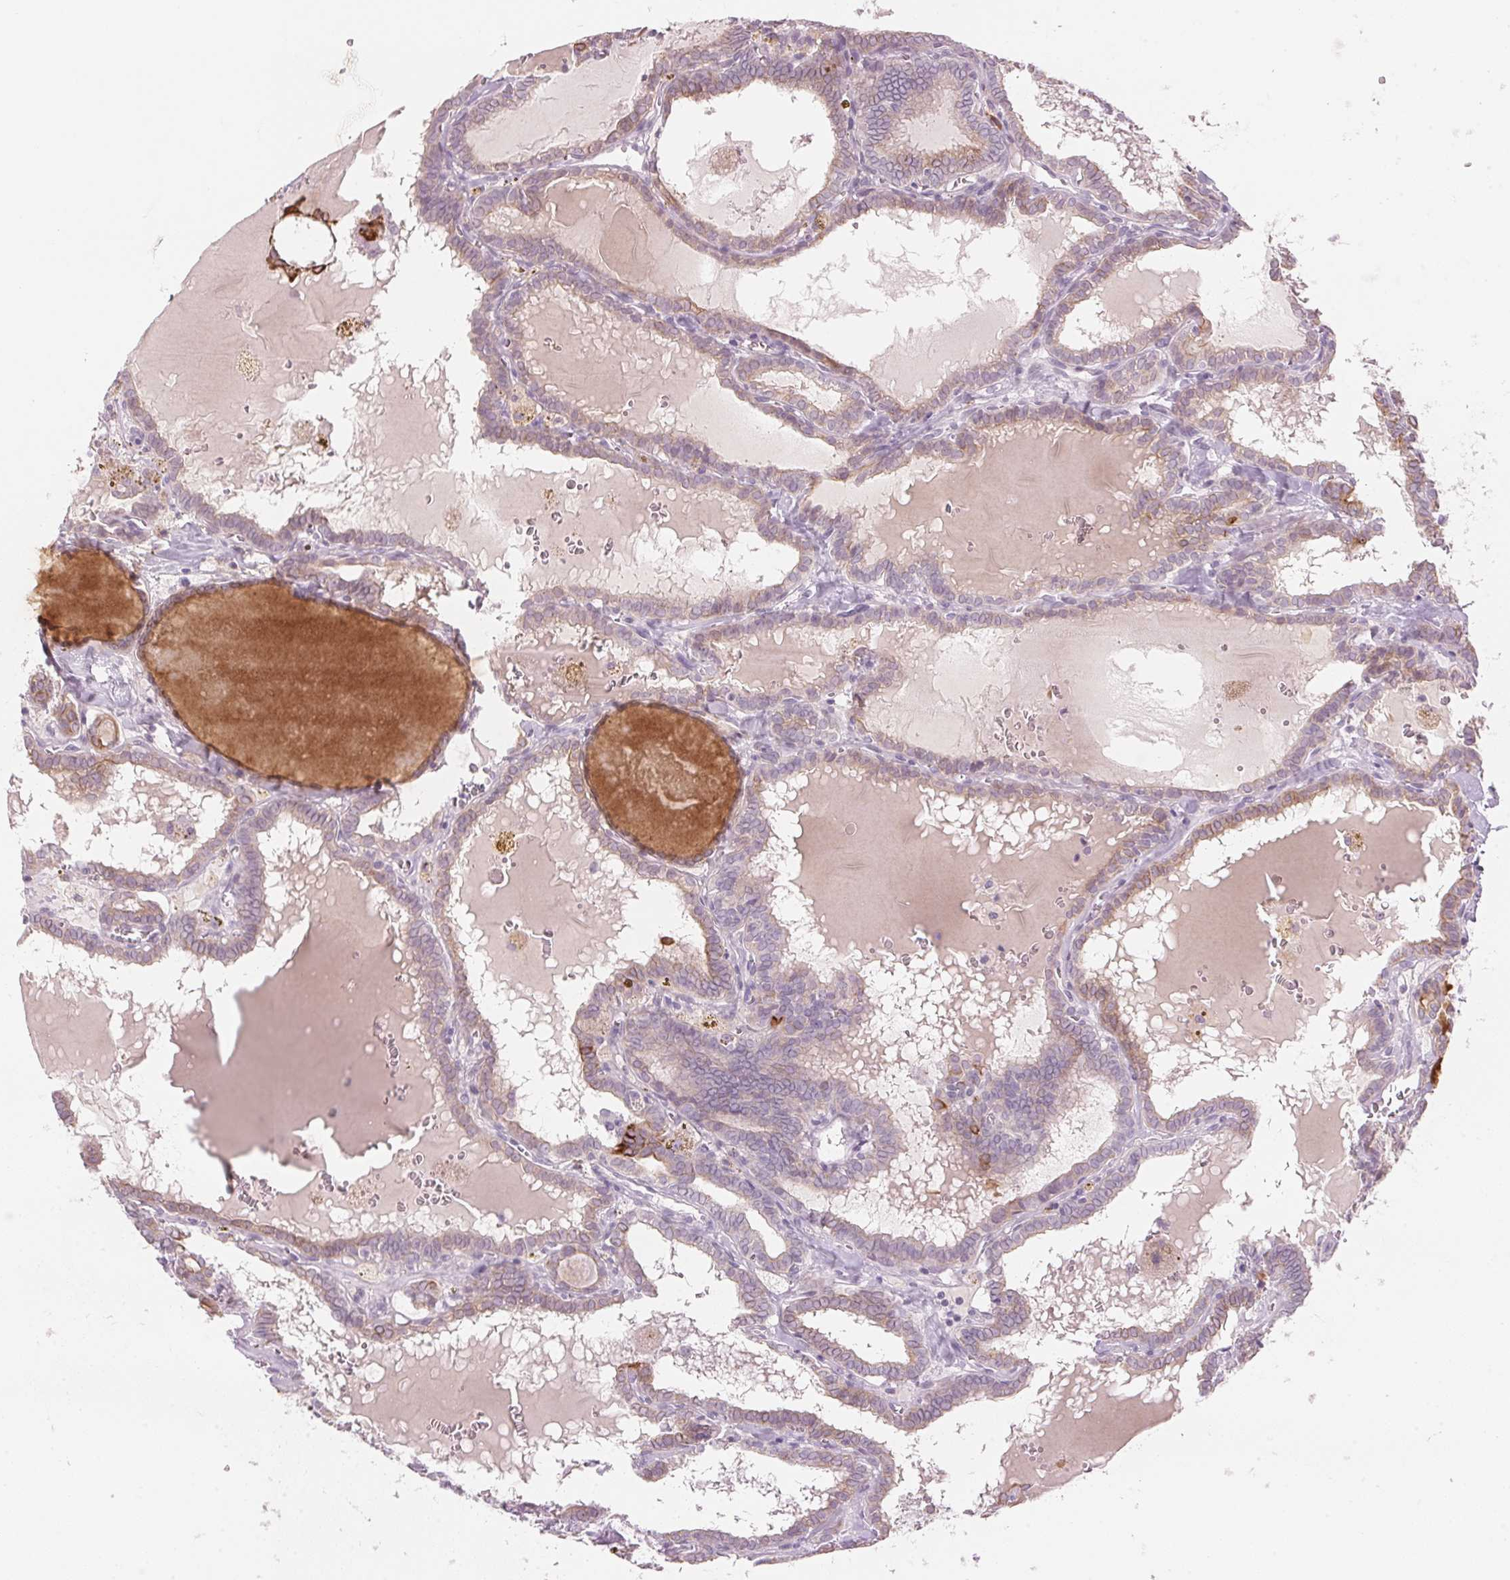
{"staining": {"intensity": "moderate", "quantity": "<25%", "location": "cytoplasmic/membranous"}, "tissue": "thyroid cancer", "cell_type": "Tumor cells", "image_type": "cancer", "snomed": [{"axis": "morphology", "description": "Papillary adenocarcinoma, NOS"}, {"axis": "topography", "description": "Thyroid gland"}], "caption": "Human papillary adenocarcinoma (thyroid) stained with a brown dye shows moderate cytoplasmic/membranous positive positivity in about <25% of tumor cells.", "gene": "SCTR", "patient": {"sex": "female", "age": 39}}